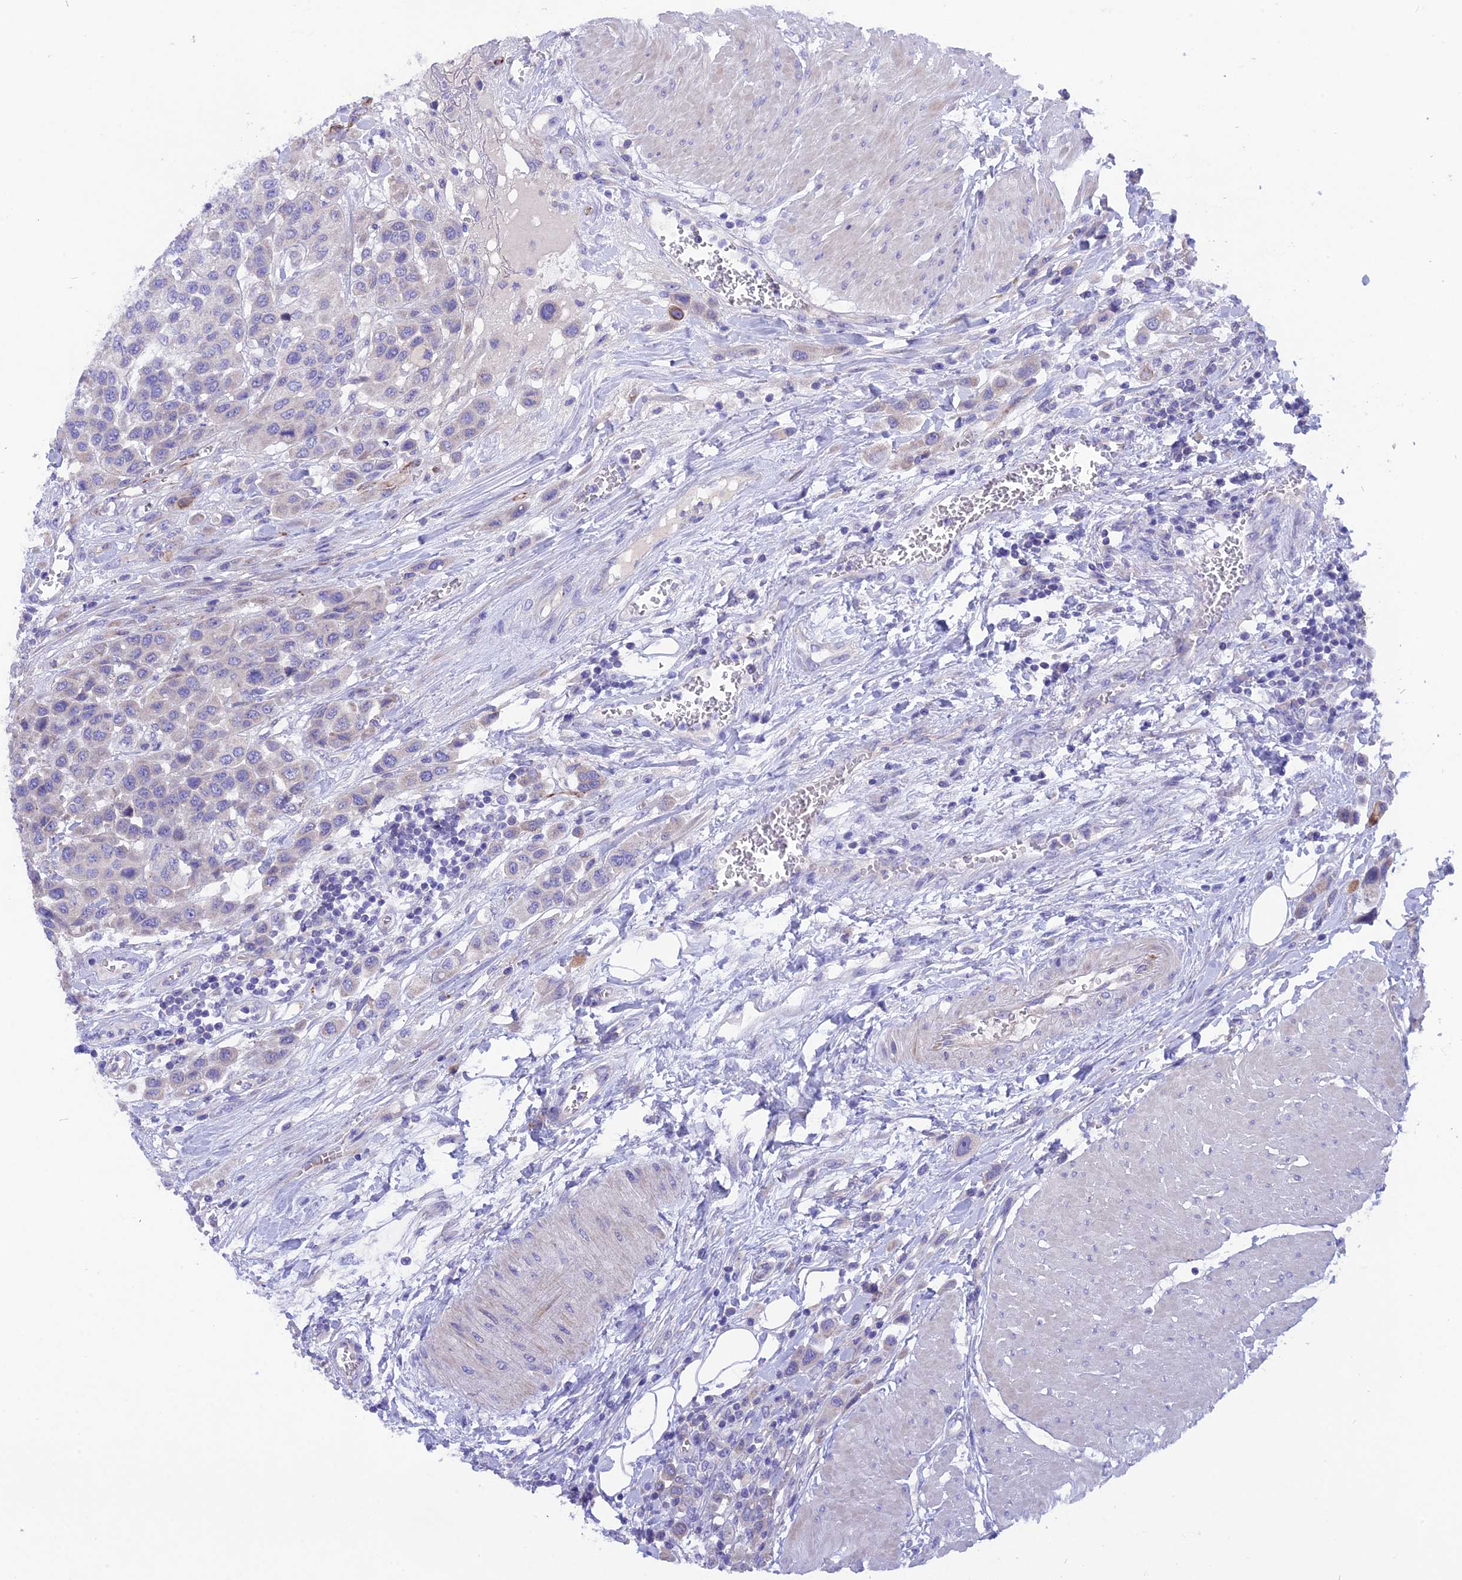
{"staining": {"intensity": "negative", "quantity": "none", "location": "none"}, "tissue": "urothelial cancer", "cell_type": "Tumor cells", "image_type": "cancer", "snomed": [{"axis": "morphology", "description": "Urothelial carcinoma, High grade"}, {"axis": "topography", "description": "Urinary bladder"}], "caption": "Tumor cells are negative for protein expression in human urothelial carcinoma (high-grade). The staining was performed using DAB (3,3'-diaminobenzidine) to visualize the protein expression in brown, while the nuclei were stained in blue with hematoxylin (Magnification: 20x).", "gene": "TMEM138", "patient": {"sex": "male", "age": 50}}